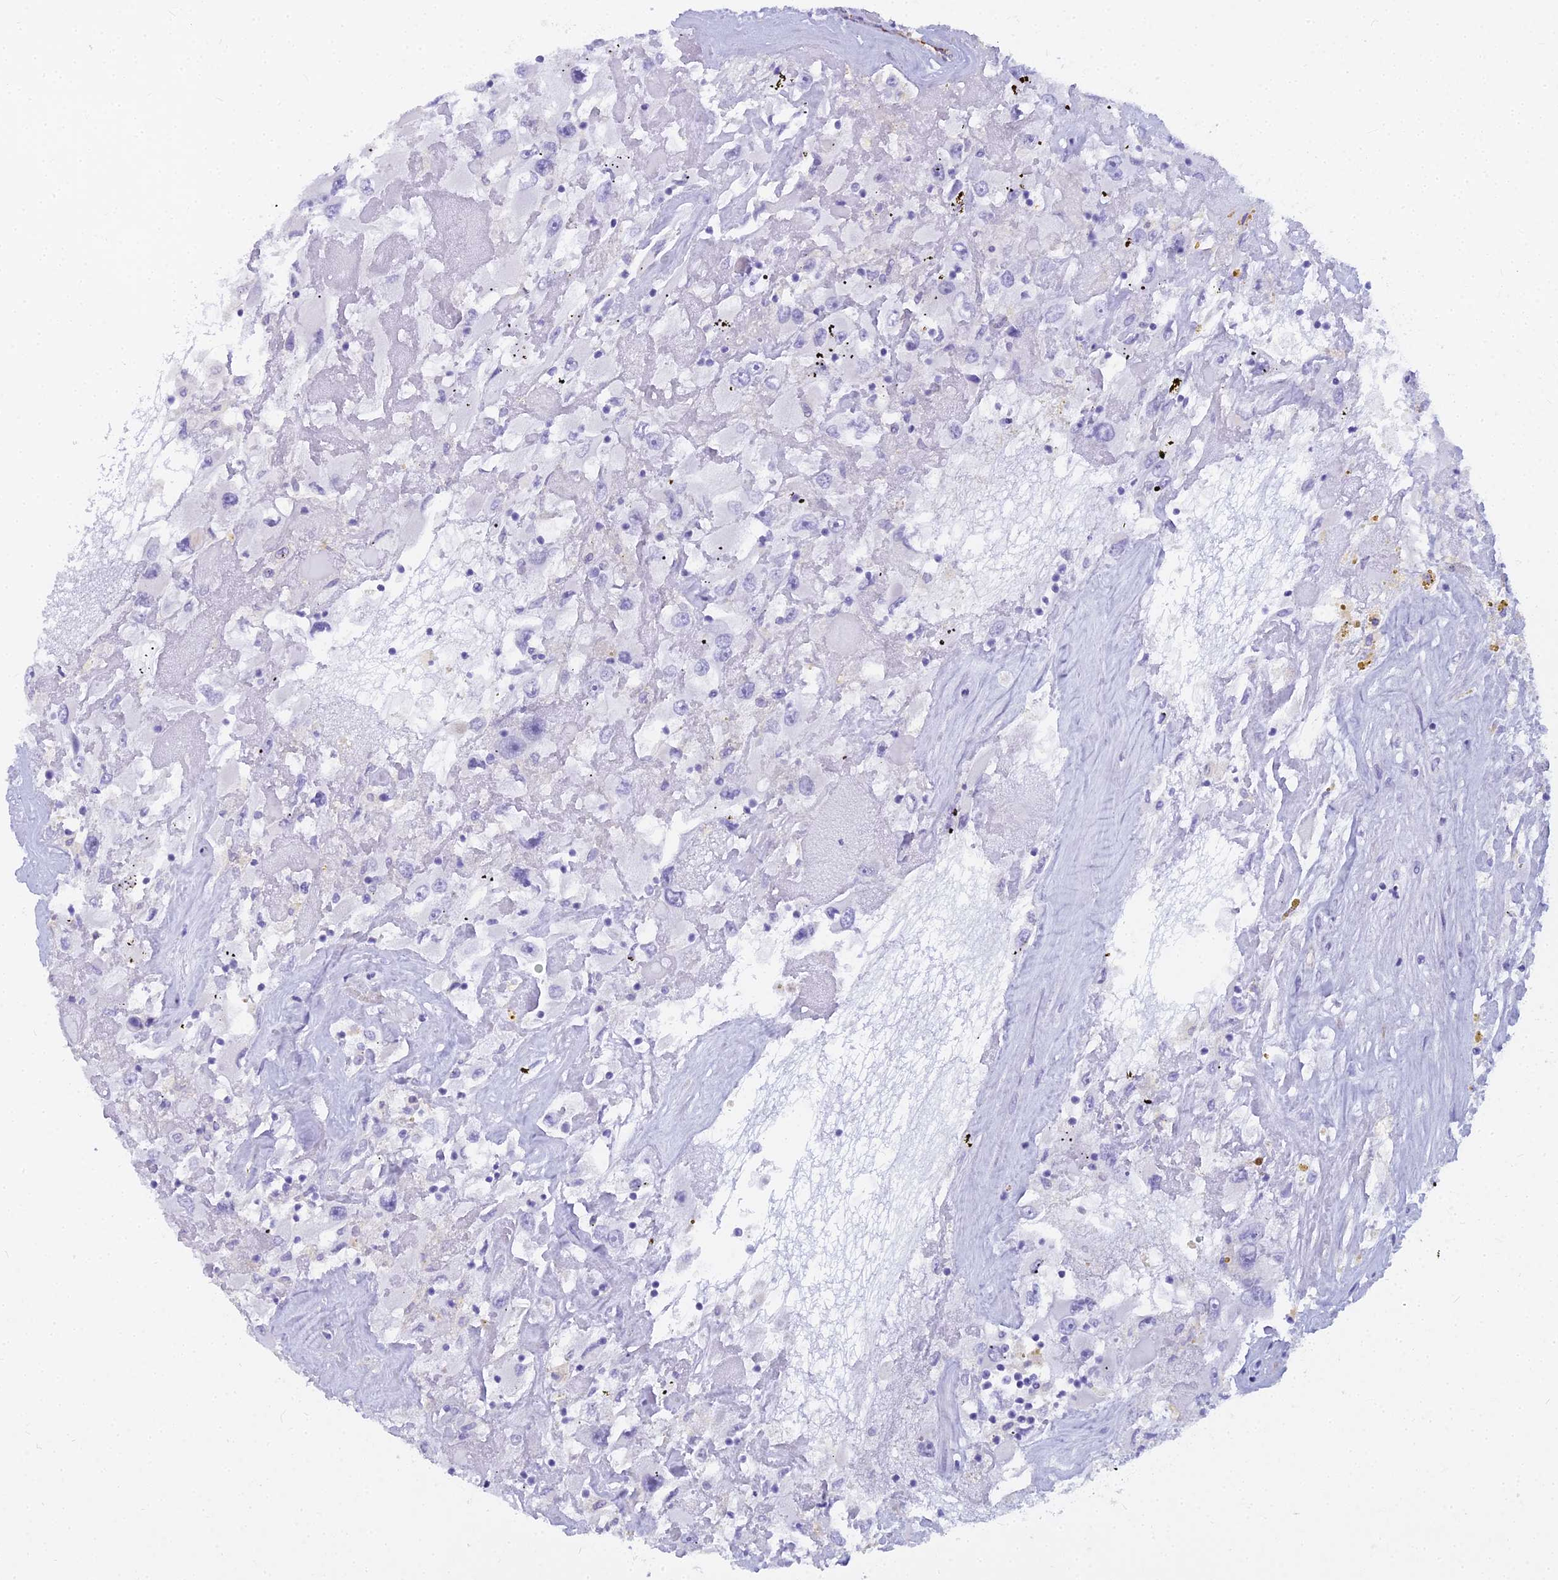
{"staining": {"intensity": "negative", "quantity": "none", "location": "none"}, "tissue": "renal cancer", "cell_type": "Tumor cells", "image_type": "cancer", "snomed": [{"axis": "morphology", "description": "Adenocarcinoma, NOS"}, {"axis": "topography", "description": "Kidney"}], "caption": "Protein analysis of renal adenocarcinoma demonstrates no significant staining in tumor cells.", "gene": "EVI2A", "patient": {"sex": "female", "age": 52}}